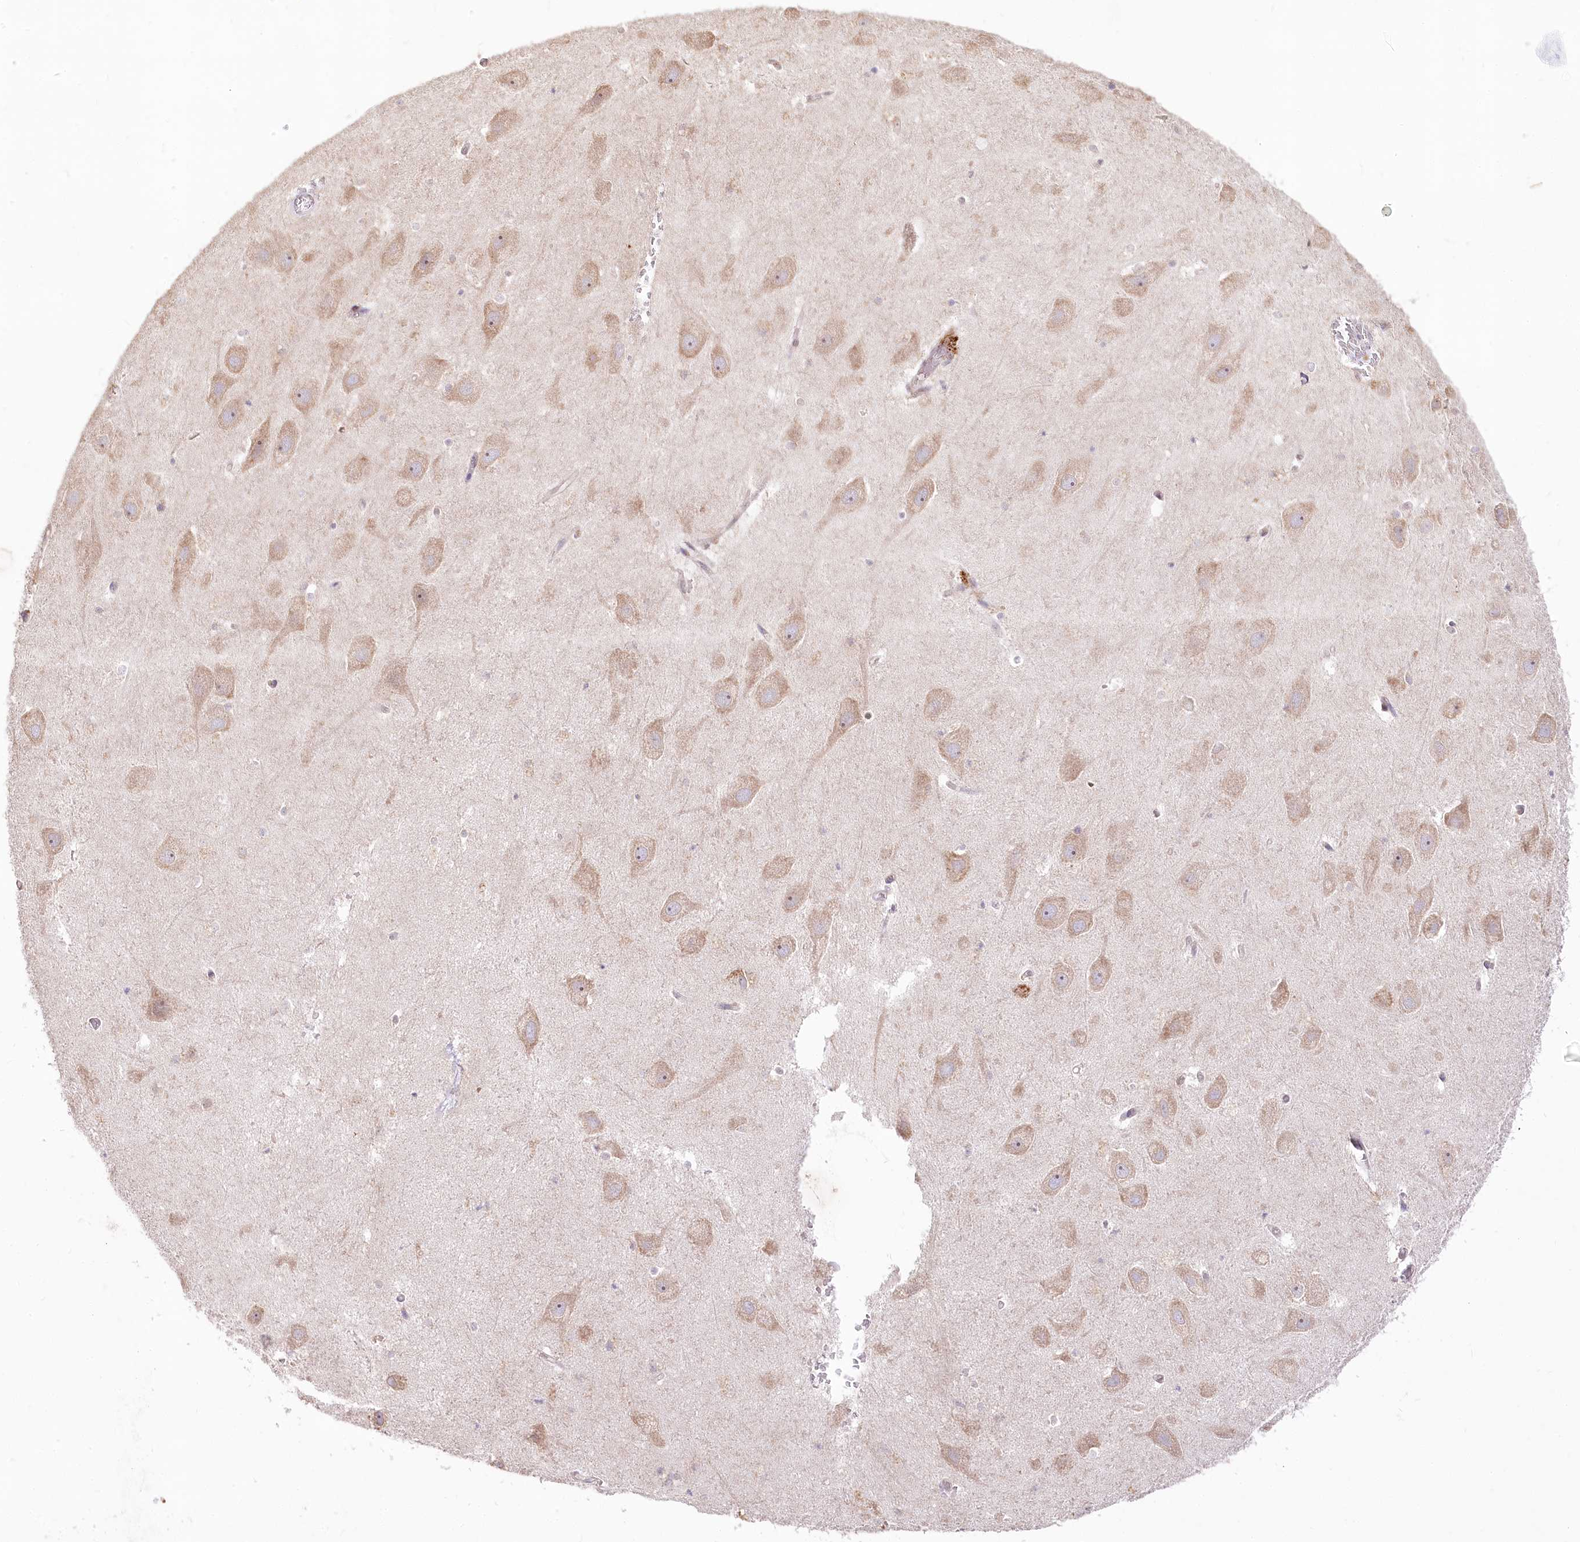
{"staining": {"intensity": "negative", "quantity": "none", "location": "none"}, "tissue": "hippocampus", "cell_type": "Glial cells", "image_type": "normal", "snomed": [{"axis": "morphology", "description": "Normal tissue, NOS"}, {"axis": "topography", "description": "Hippocampus"}], "caption": "Micrograph shows no significant protein positivity in glial cells of normal hippocampus.", "gene": "STT3B", "patient": {"sex": "female", "age": 52}}